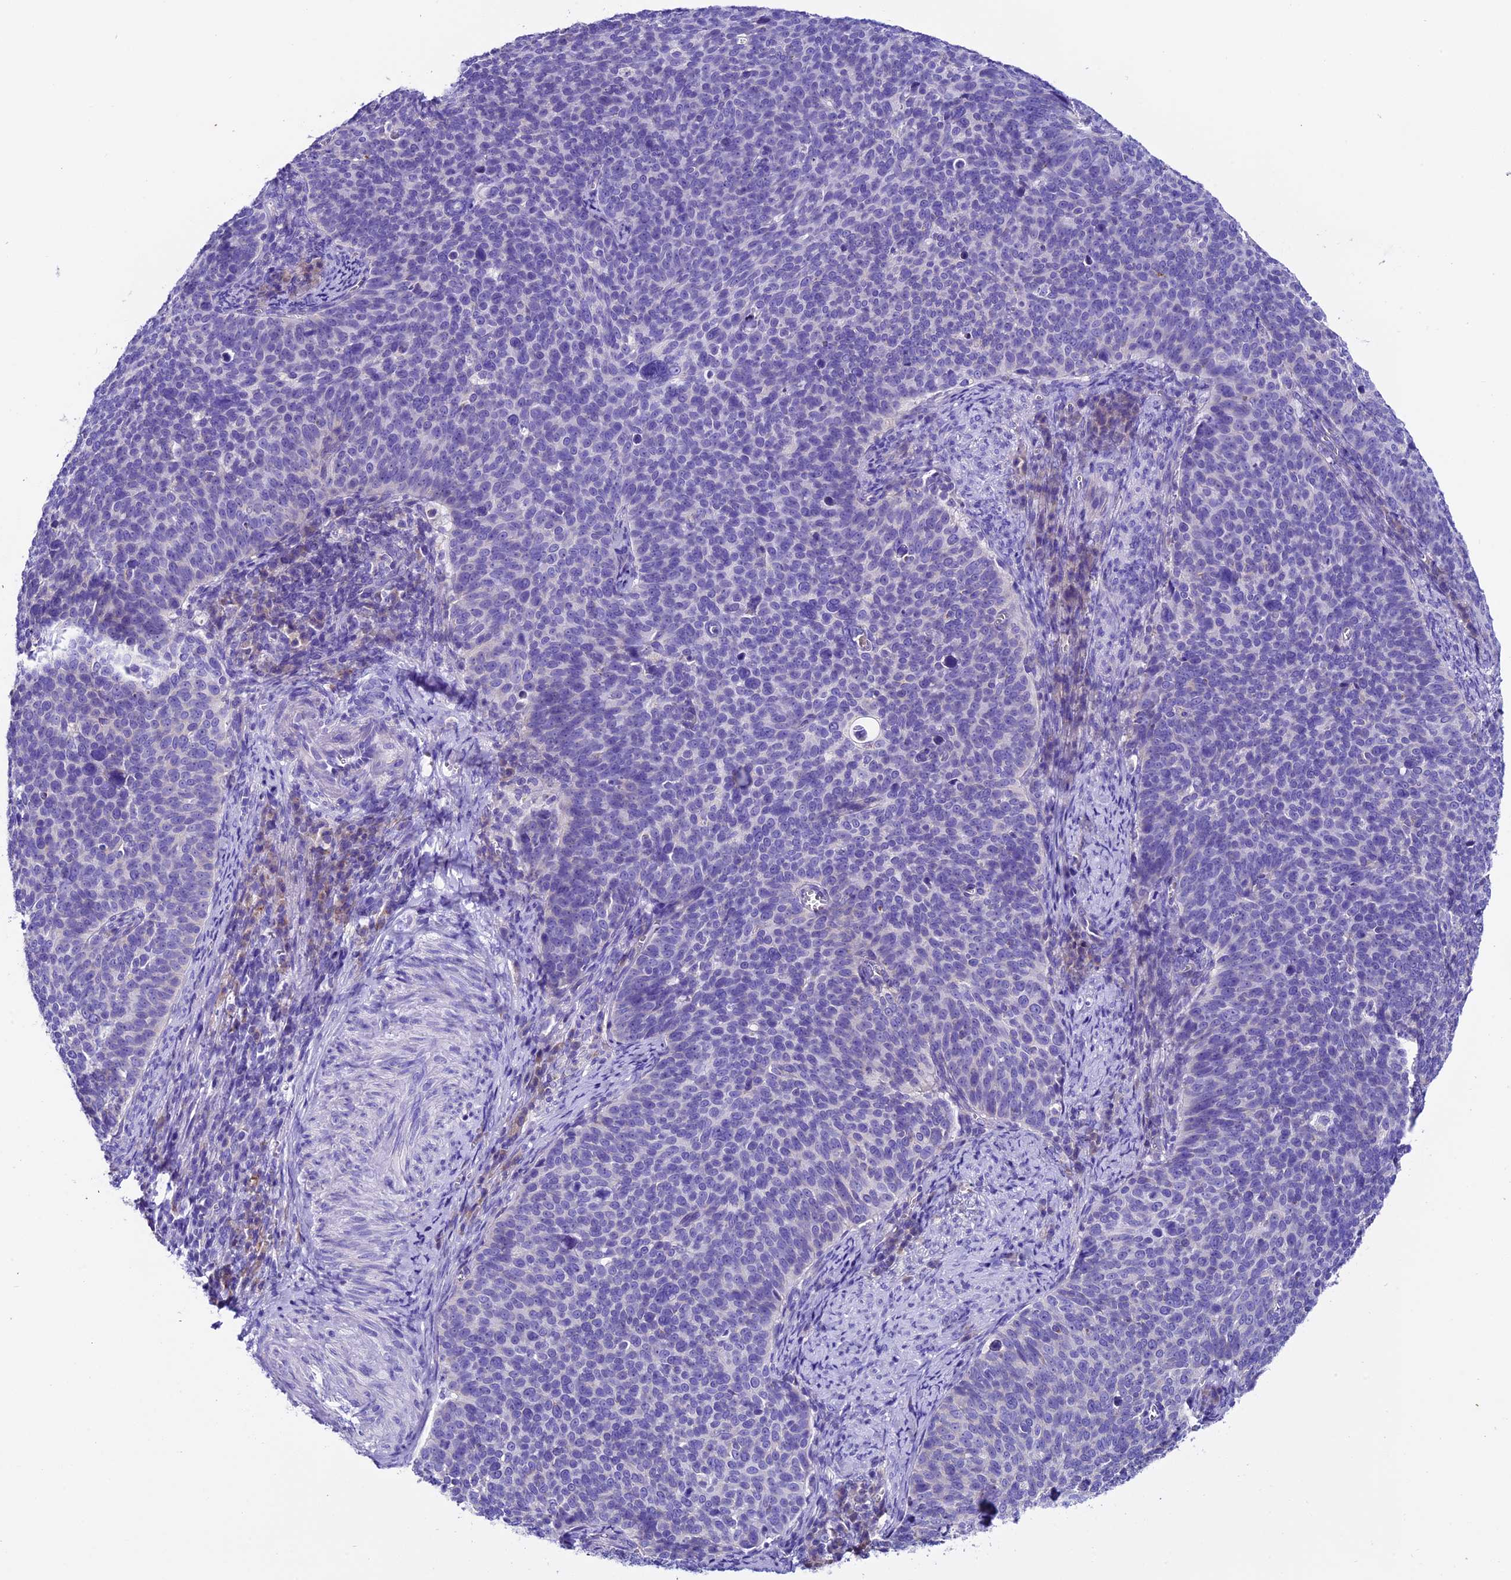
{"staining": {"intensity": "negative", "quantity": "none", "location": "none"}, "tissue": "cervical cancer", "cell_type": "Tumor cells", "image_type": "cancer", "snomed": [{"axis": "morphology", "description": "Normal tissue, NOS"}, {"axis": "morphology", "description": "Squamous cell carcinoma, NOS"}, {"axis": "topography", "description": "Cervix"}], "caption": "Immunohistochemistry (IHC) micrograph of neoplastic tissue: human cervical cancer (squamous cell carcinoma) stained with DAB (3,3'-diaminobenzidine) reveals no significant protein expression in tumor cells. Brightfield microscopy of immunohistochemistry stained with DAB (3,3'-diaminobenzidine) (brown) and hematoxylin (blue), captured at high magnification.", "gene": "COMTD1", "patient": {"sex": "female", "age": 39}}